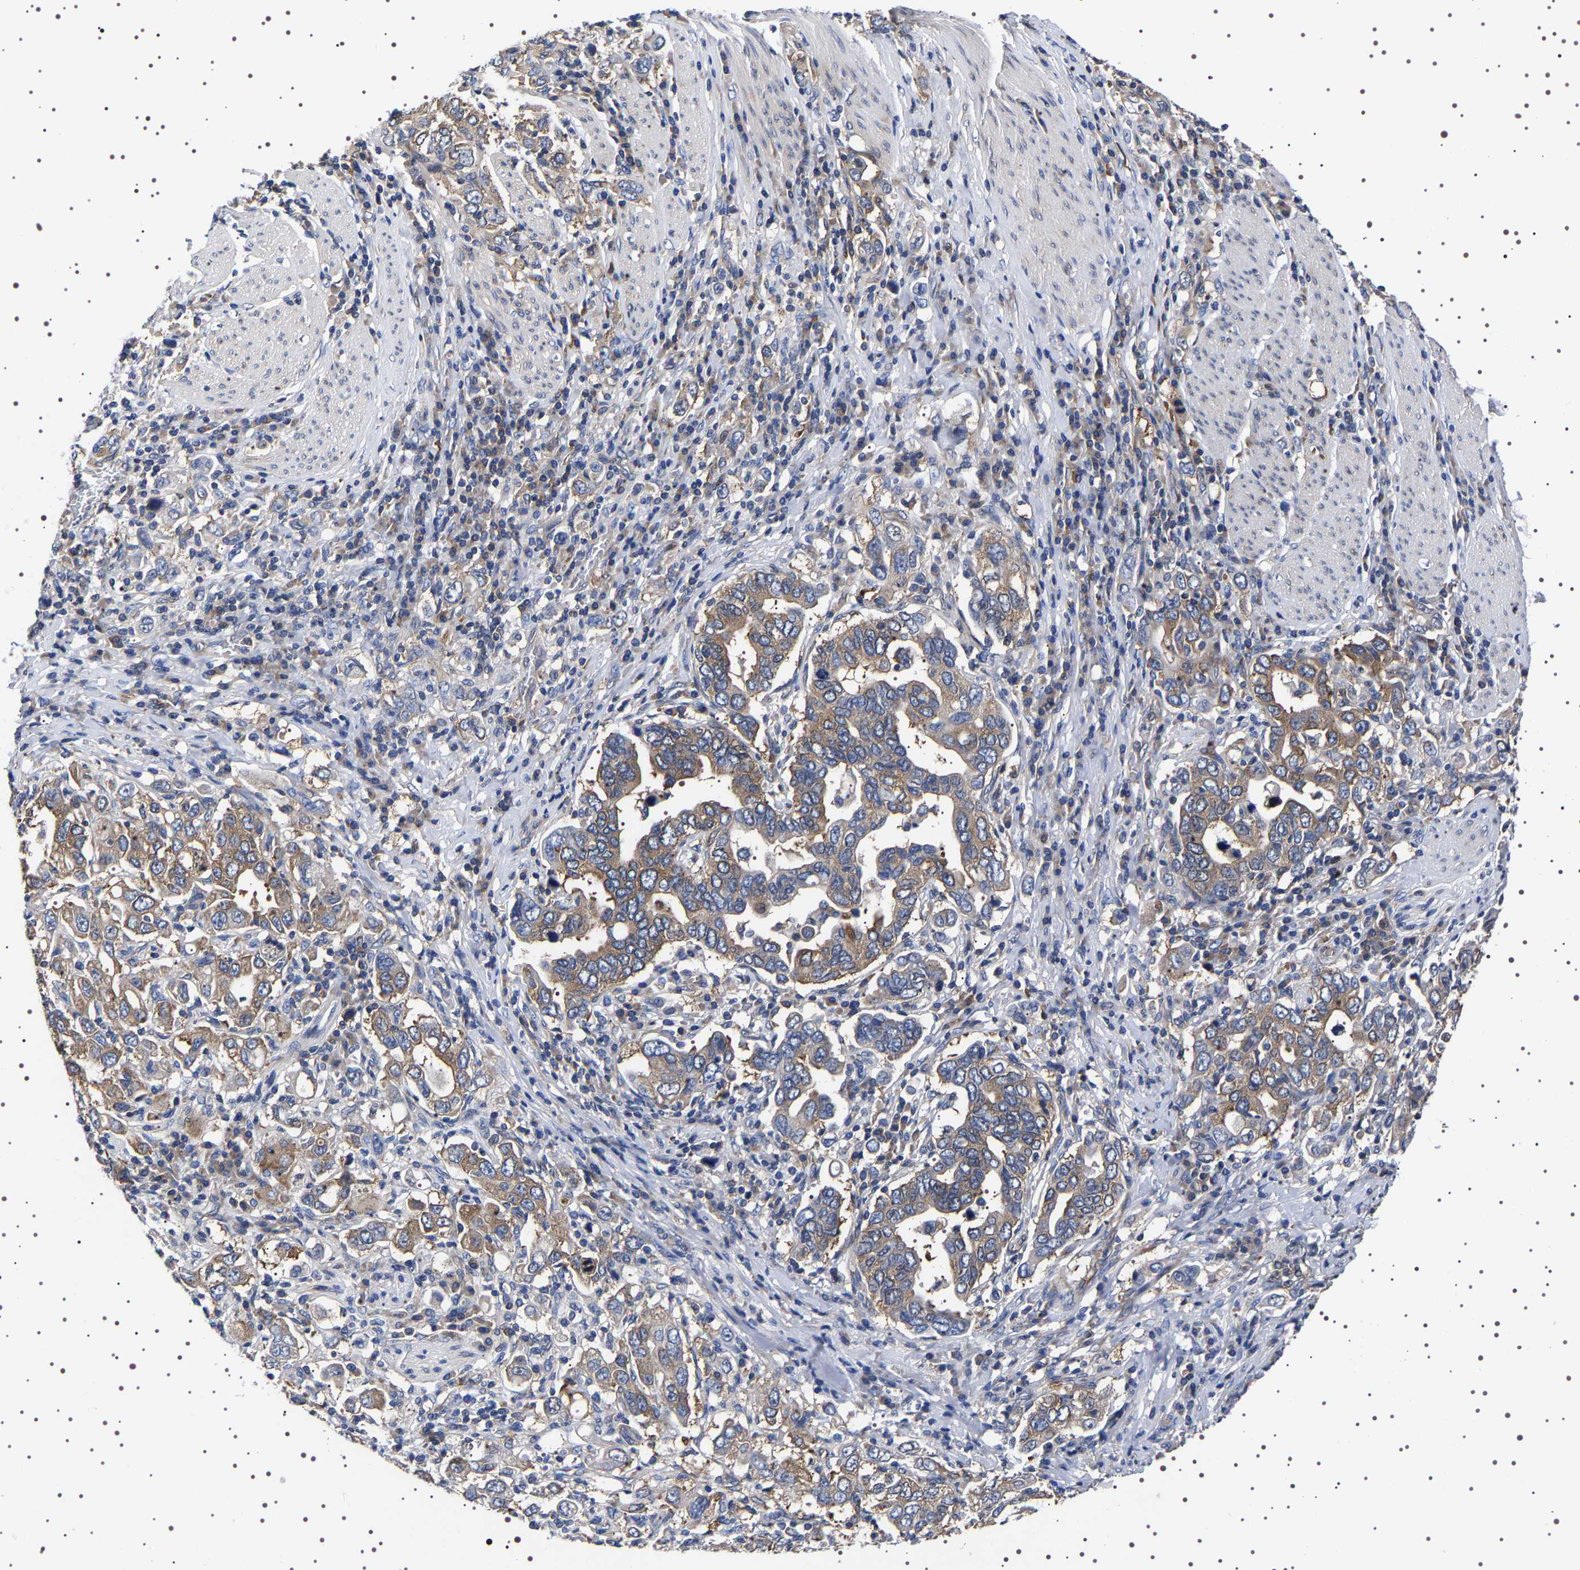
{"staining": {"intensity": "moderate", "quantity": ">75%", "location": "cytoplasmic/membranous"}, "tissue": "stomach cancer", "cell_type": "Tumor cells", "image_type": "cancer", "snomed": [{"axis": "morphology", "description": "Adenocarcinoma, NOS"}, {"axis": "topography", "description": "Stomach, upper"}], "caption": "Moderate cytoplasmic/membranous expression for a protein is seen in approximately >75% of tumor cells of stomach adenocarcinoma using IHC.", "gene": "DARS1", "patient": {"sex": "male", "age": 62}}